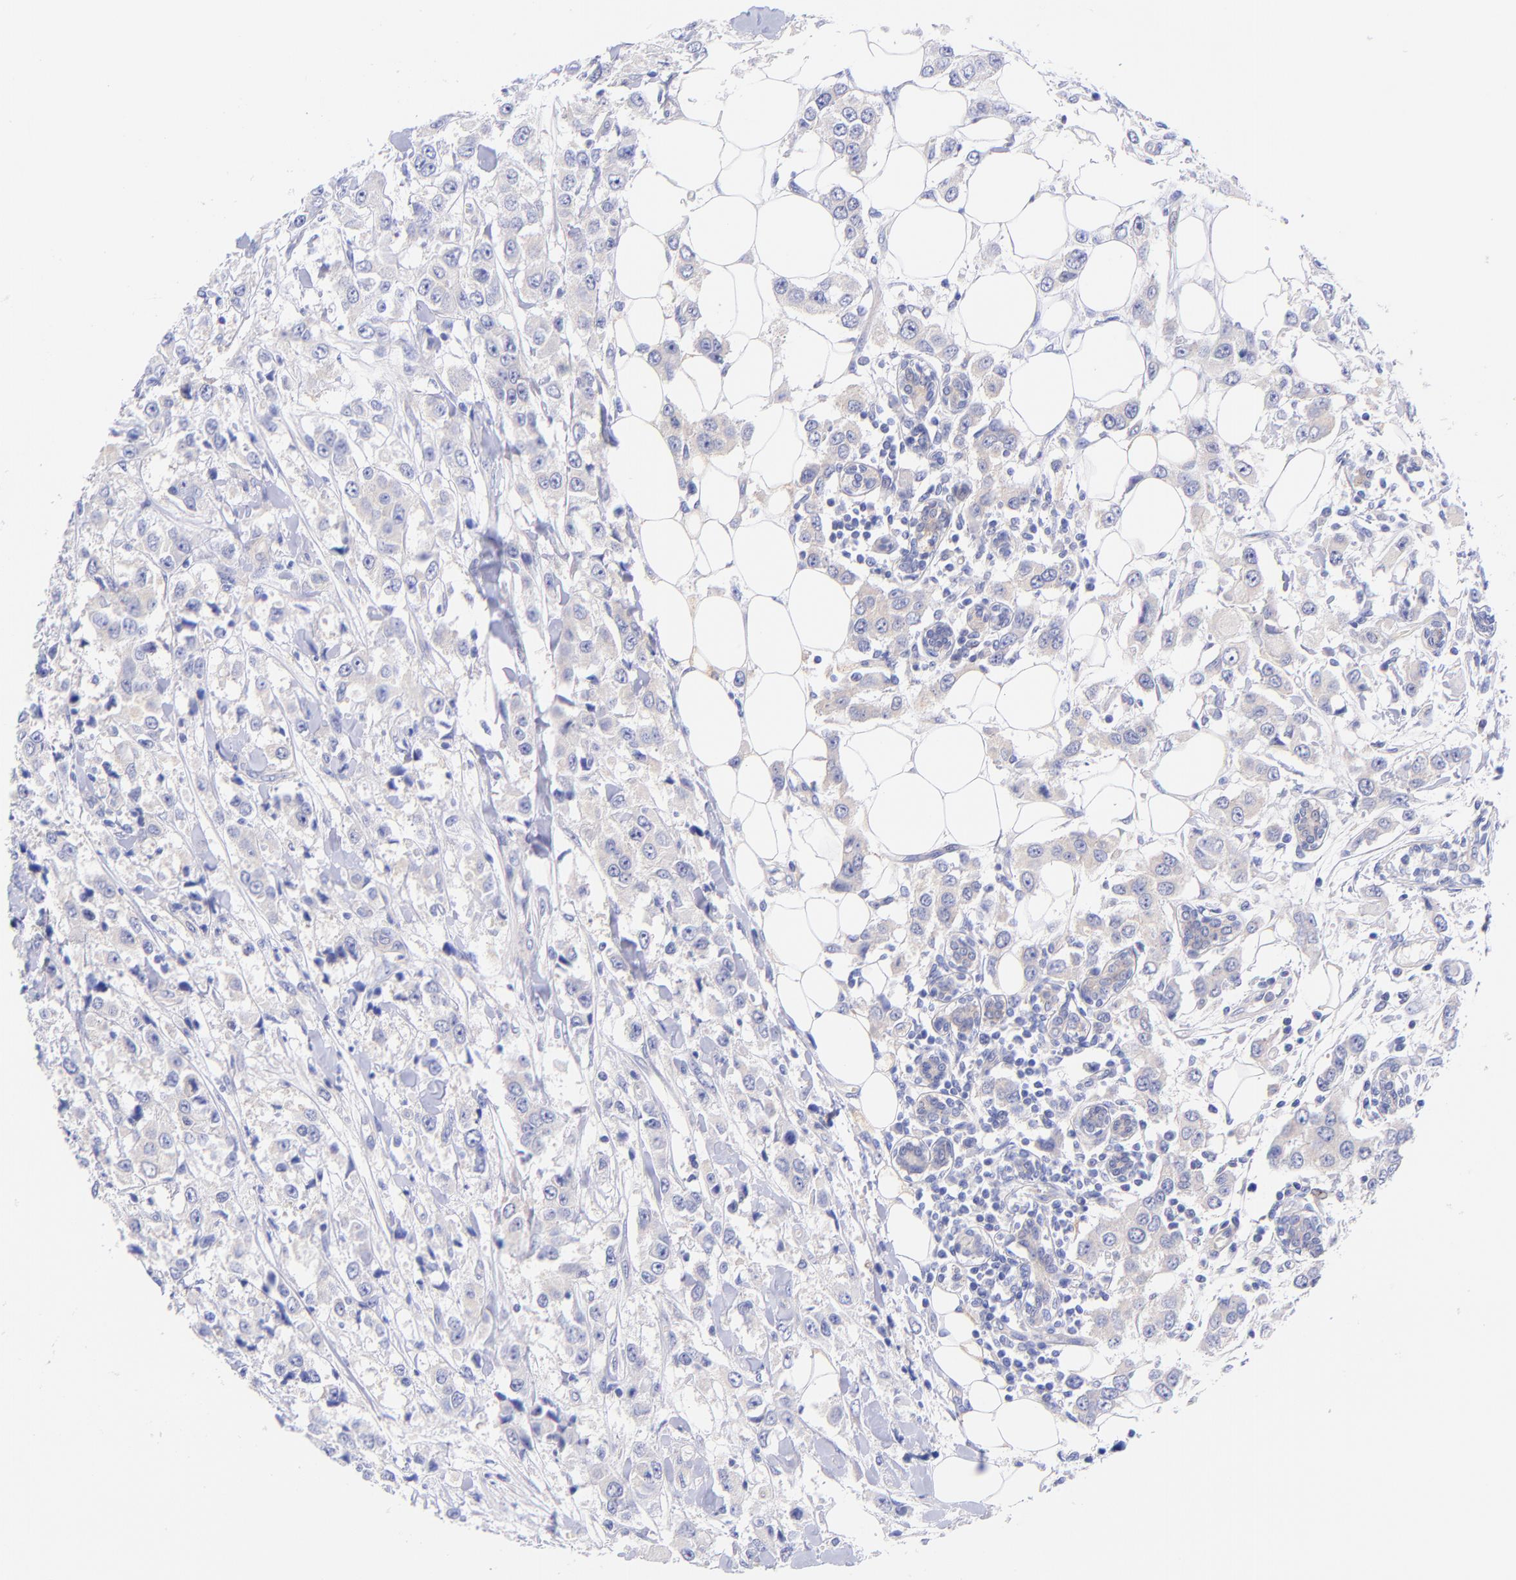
{"staining": {"intensity": "negative", "quantity": "none", "location": "none"}, "tissue": "breast cancer", "cell_type": "Tumor cells", "image_type": "cancer", "snomed": [{"axis": "morphology", "description": "Duct carcinoma"}, {"axis": "topography", "description": "Breast"}], "caption": "High power microscopy histopathology image of an immunohistochemistry (IHC) photomicrograph of invasive ductal carcinoma (breast), revealing no significant staining in tumor cells.", "gene": "GPHN", "patient": {"sex": "female", "age": 58}}